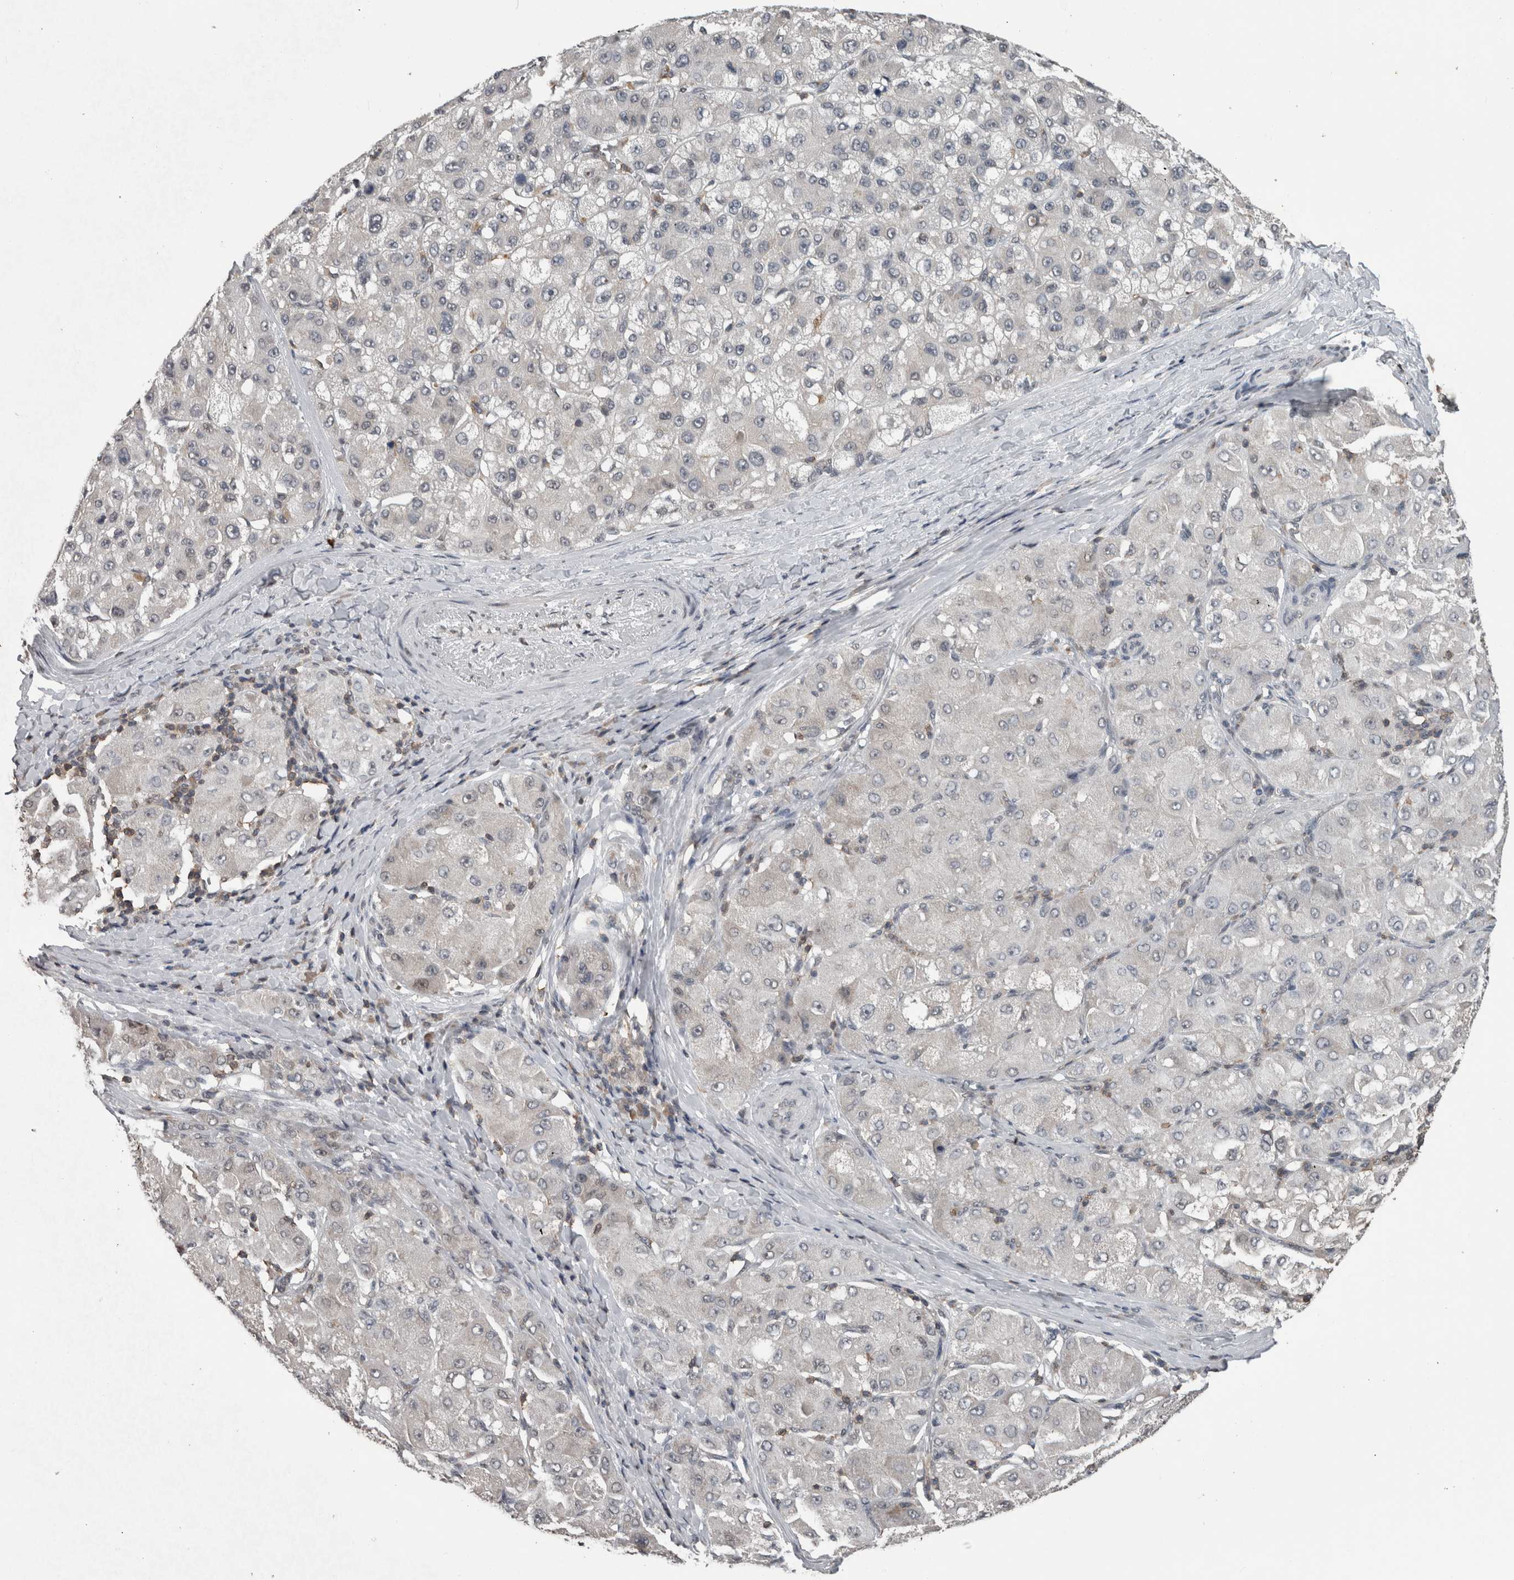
{"staining": {"intensity": "negative", "quantity": "none", "location": "none"}, "tissue": "liver cancer", "cell_type": "Tumor cells", "image_type": "cancer", "snomed": [{"axis": "morphology", "description": "Carcinoma, Hepatocellular, NOS"}, {"axis": "topography", "description": "Liver"}], "caption": "Immunohistochemical staining of liver hepatocellular carcinoma reveals no significant positivity in tumor cells.", "gene": "MAFF", "patient": {"sex": "male", "age": 80}}